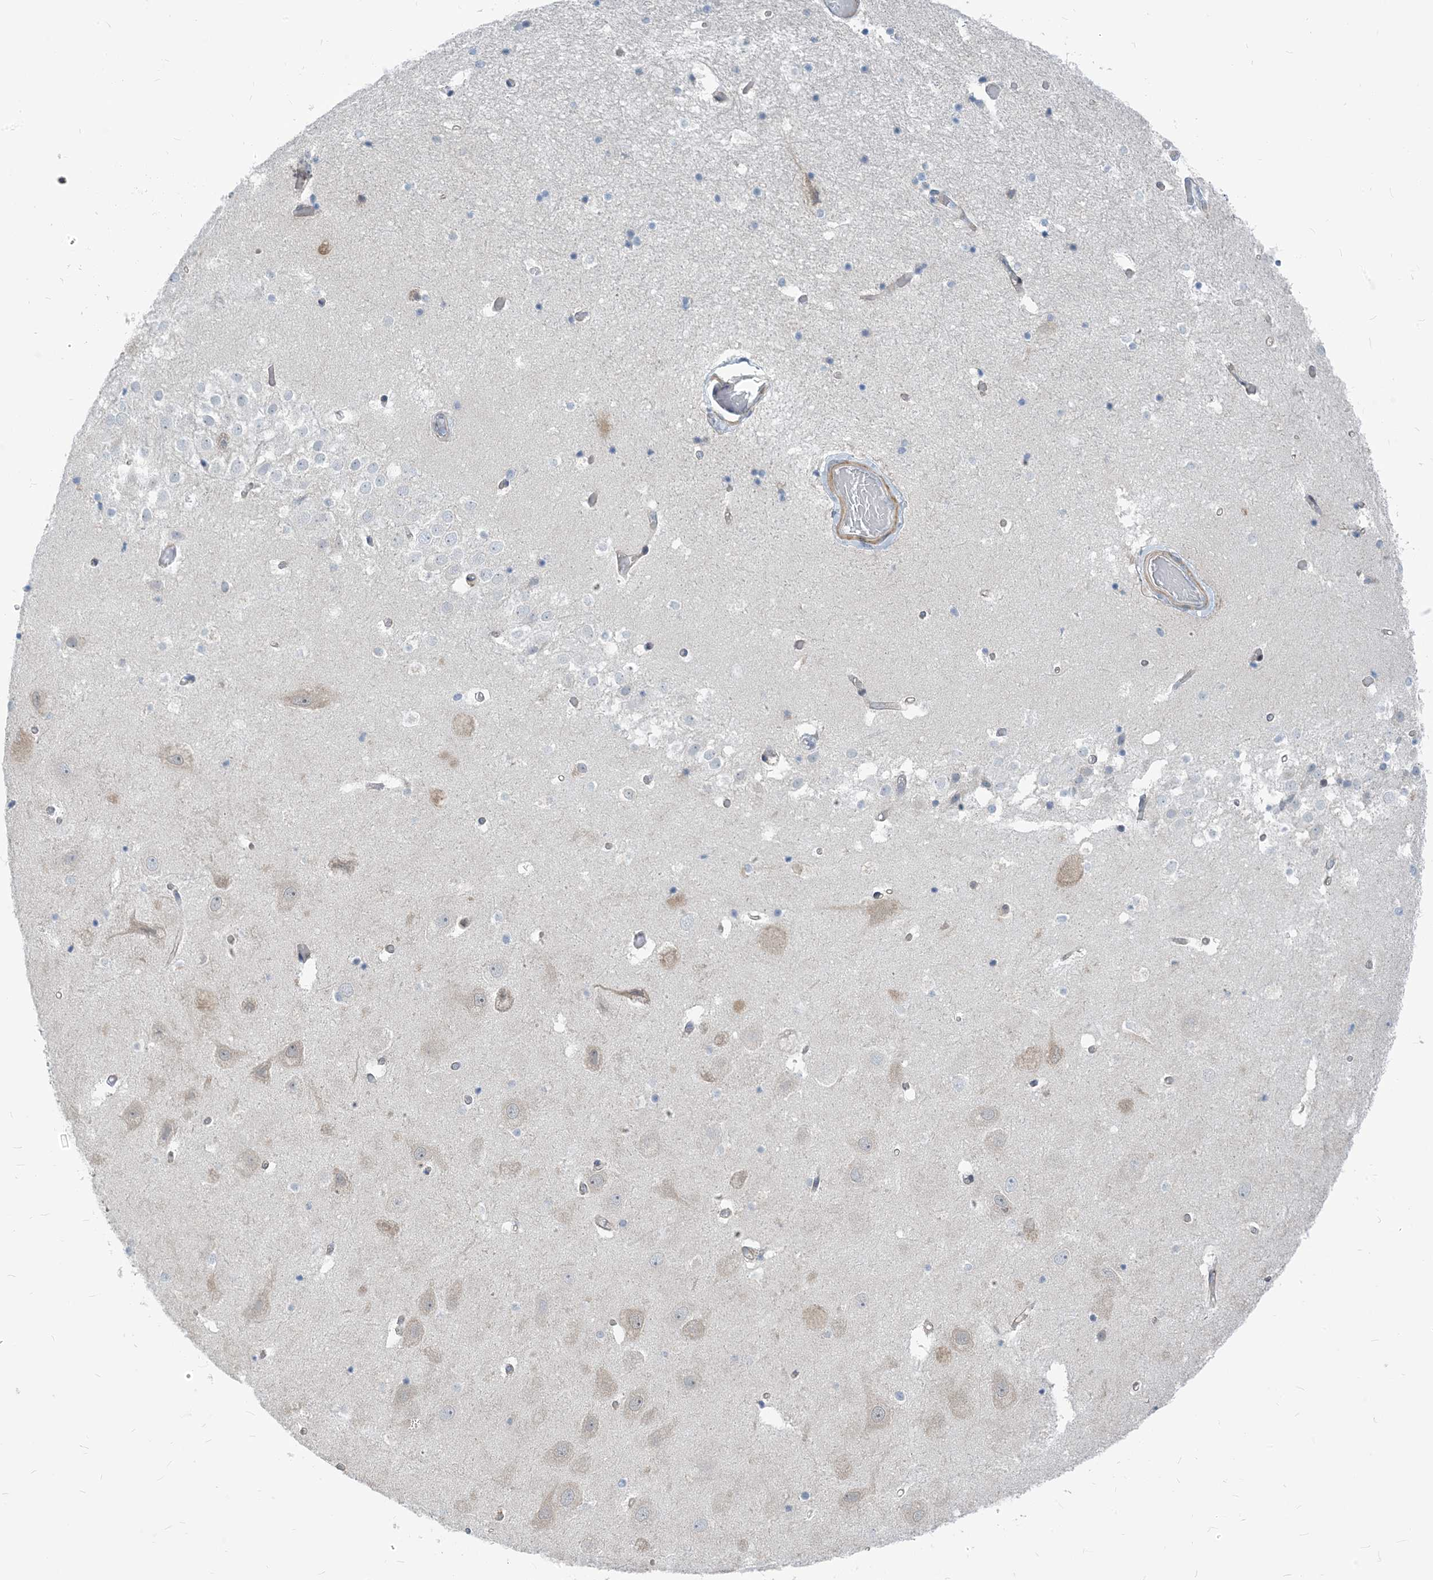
{"staining": {"intensity": "negative", "quantity": "none", "location": "none"}, "tissue": "hippocampus", "cell_type": "Glial cells", "image_type": "normal", "snomed": [{"axis": "morphology", "description": "Normal tissue, NOS"}, {"axis": "topography", "description": "Hippocampus"}], "caption": "High power microscopy micrograph of an IHC histopathology image of unremarkable hippocampus, revealing no significant positivity in glial cells.", "gene": "PLEKHA3", "patient": {"sex": "female", "age": 52}}